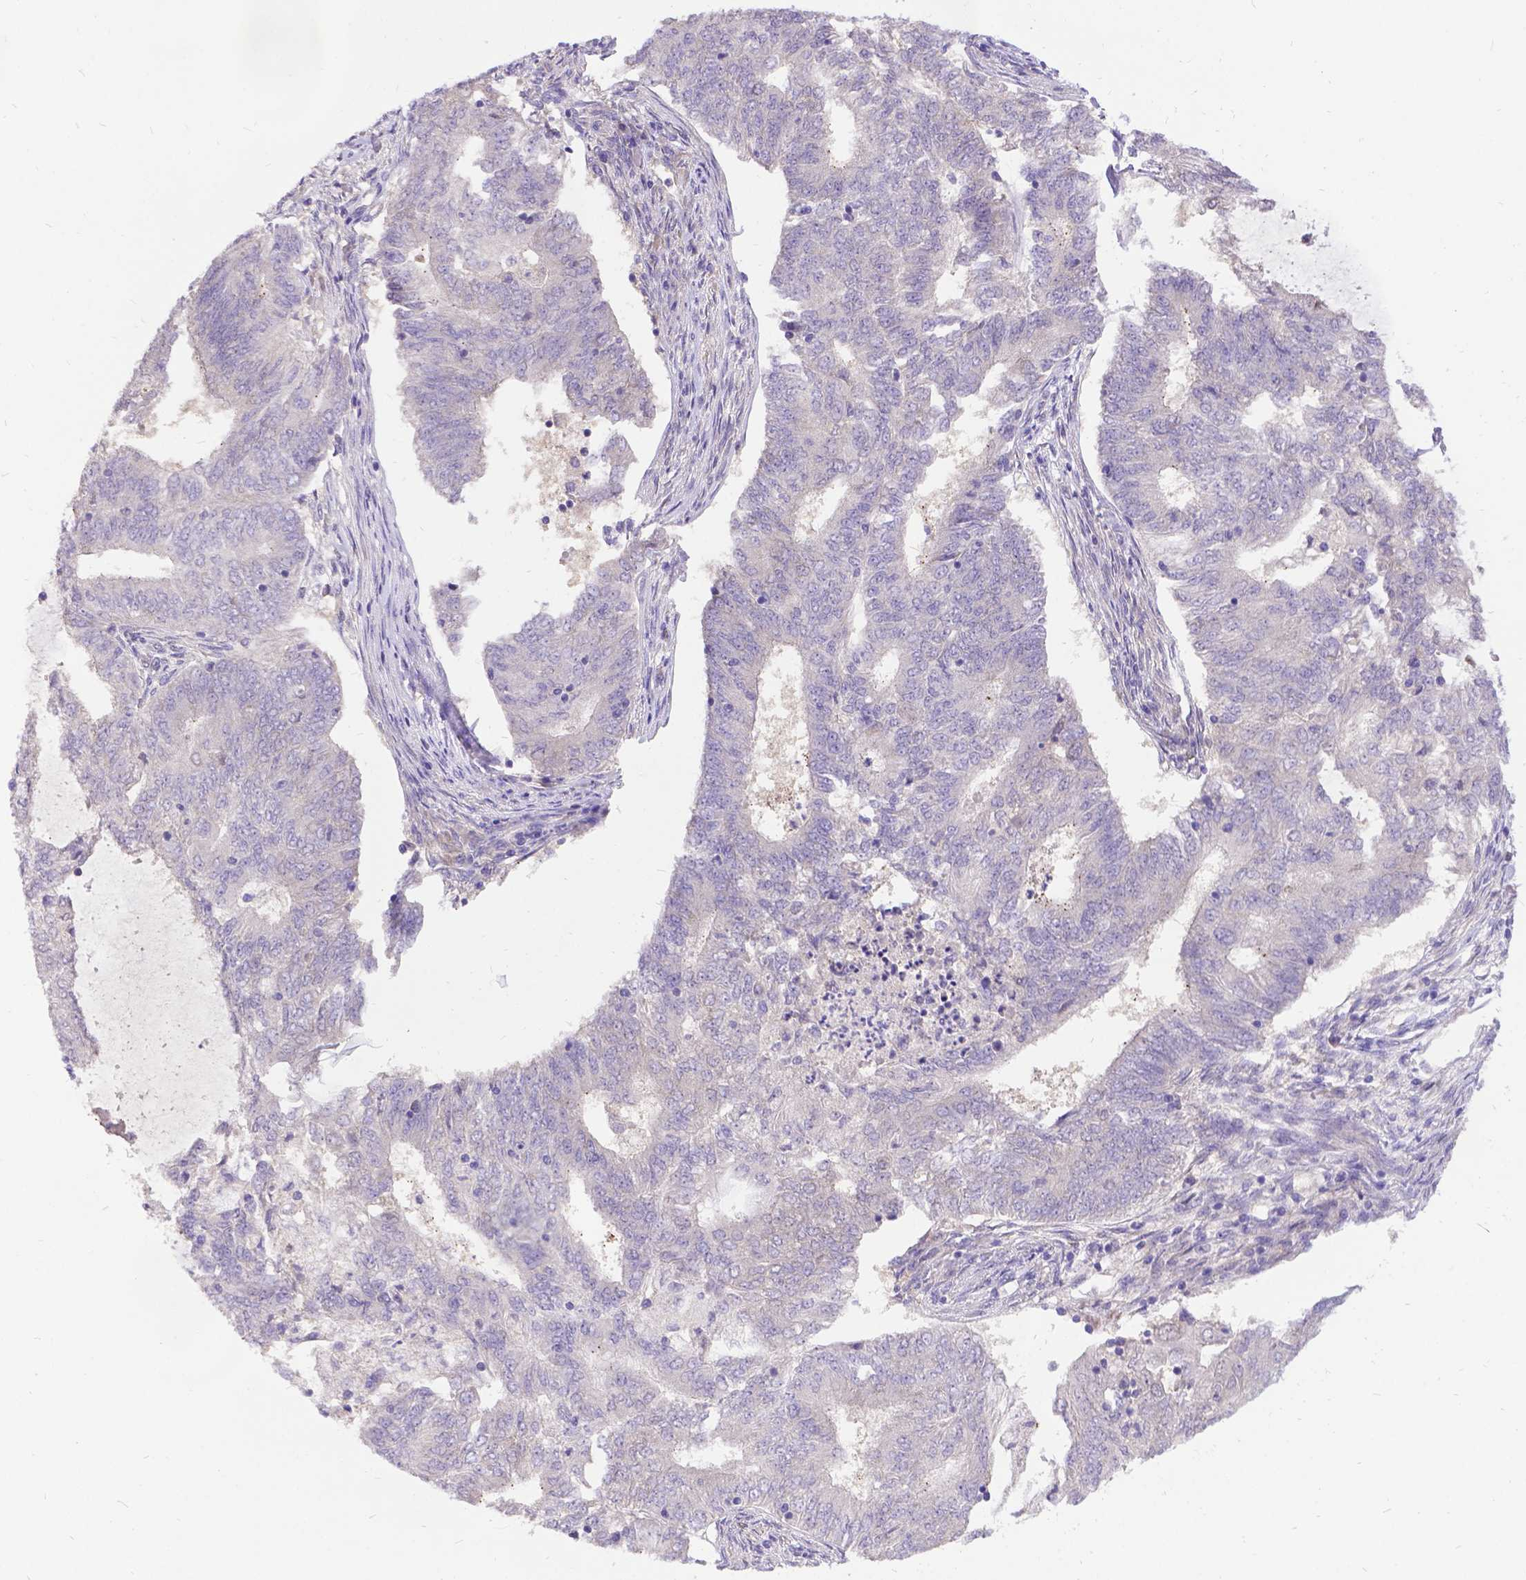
{"staining": {"intensity": "weak", "quantity": "25%-75%", "location": "cytoplasmic/membranous"}, "tissue": "endometrial cancer", "cell_type": "Tumor cells", "image_type": "cancer", "snomed": [{"axis": "morphology", "description": "Adenocarcinoma, NOS"}, {"axis": "topography", "description": "Endometrium"}], "caption": "Immunohistochemistry (IHC) image of endometrial cancer (adenocarcinoma) stained for a protein (brown), which reveals low levels of weak cytoplasmic/membranous expression in about 25%-75% of tumor cells.", "gene": "DENND6A", "patient": {"sex": "female", "age": 62}}